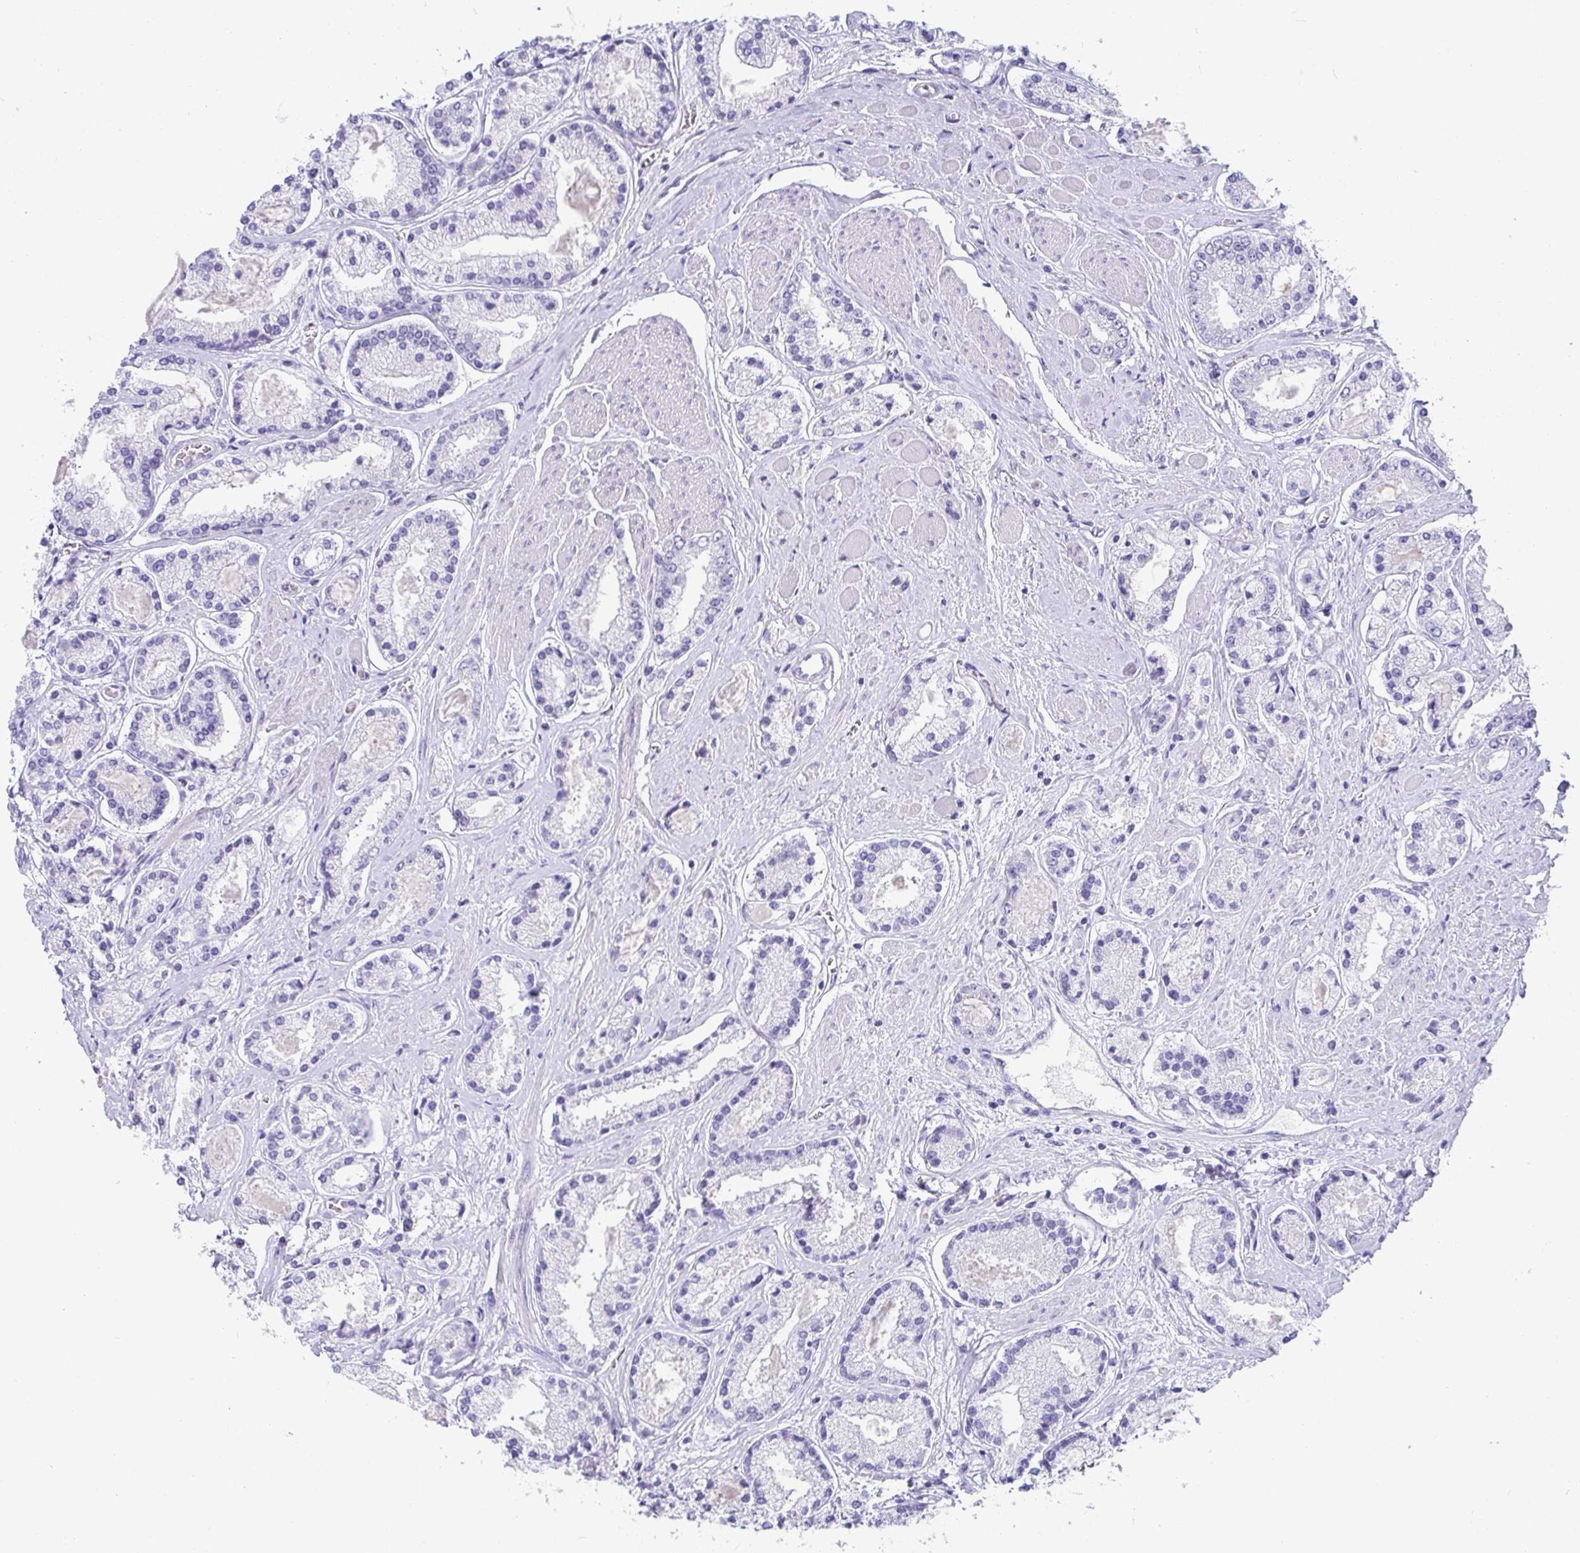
{"staining": {"intensity": "negative", "quantity": "none", "location": "none"}, "tissue": "prostate cancer", "cell_type": "Tumor cells", "image_type": "cancer", "snomed": [{"axis": "morphology", "description": "Adenocarcinoma, High grade"}, {"axis": "topography", "description": "Prostate"}], "caption": "Prostate adenocarcinoma (high-grade) was stained to show a protein in brown. There is no significant positivity in tumor cells.", "gene": "TMEM241", "patient": {"sex": "male", "age": 67}}